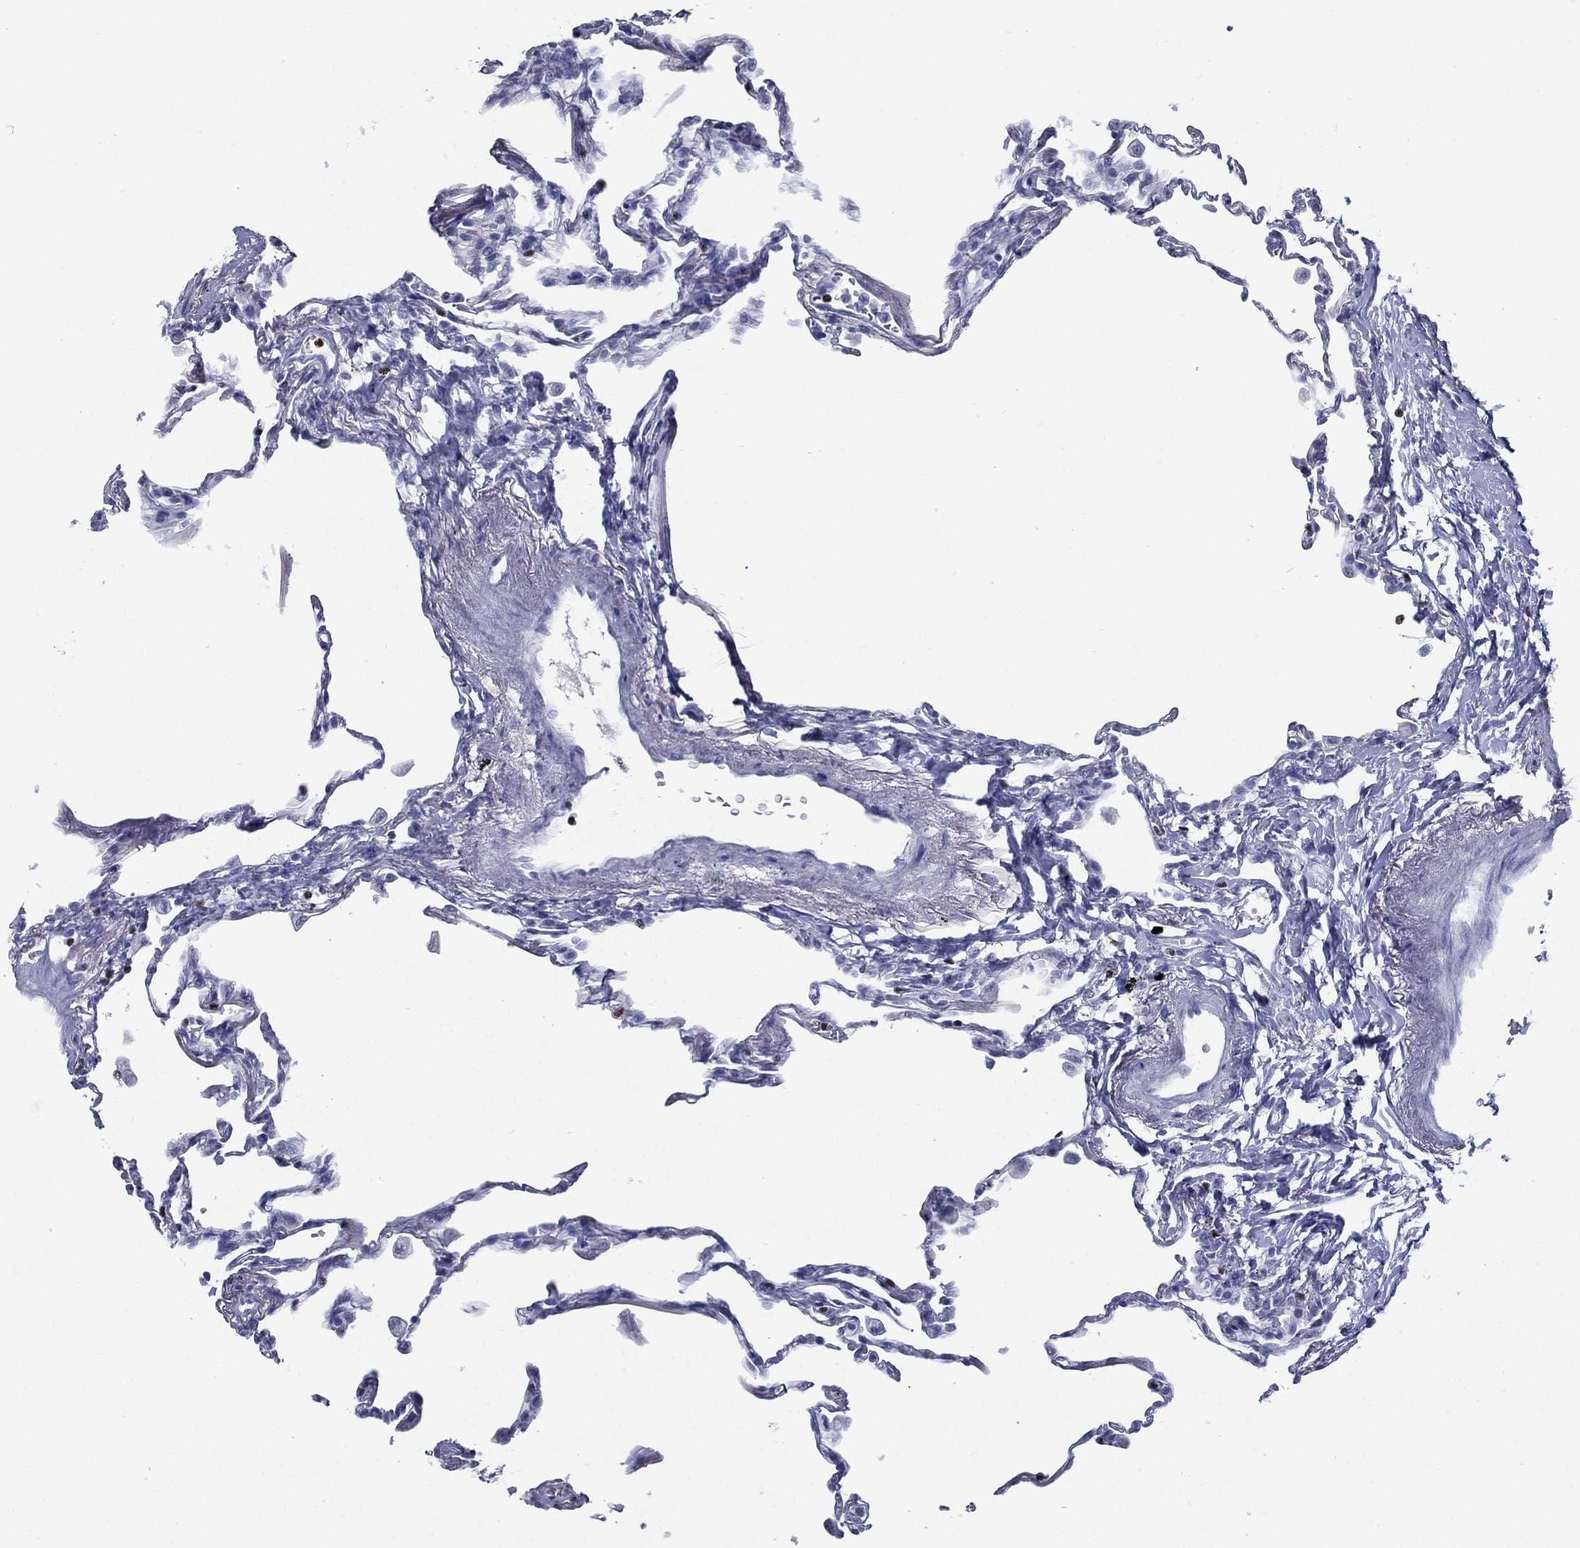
{"staining": {"intensity": "negative", "quantity": "none", "location": "none"}, "tissue": "lung", "cell_type": "Alveolar cells", "image_type": "normal", "snomed": [{"axis": "morphology", "description": "Normal tissue, NOS"}, {"axis": "topography", "description": "Lung"}], "caption": "Human lung stained for a protein using immunohistochemistry exhibits no positivity in alveolar cells.", "gene": "PYHIN1", "patient": {"sex": "female", "age": 57}}